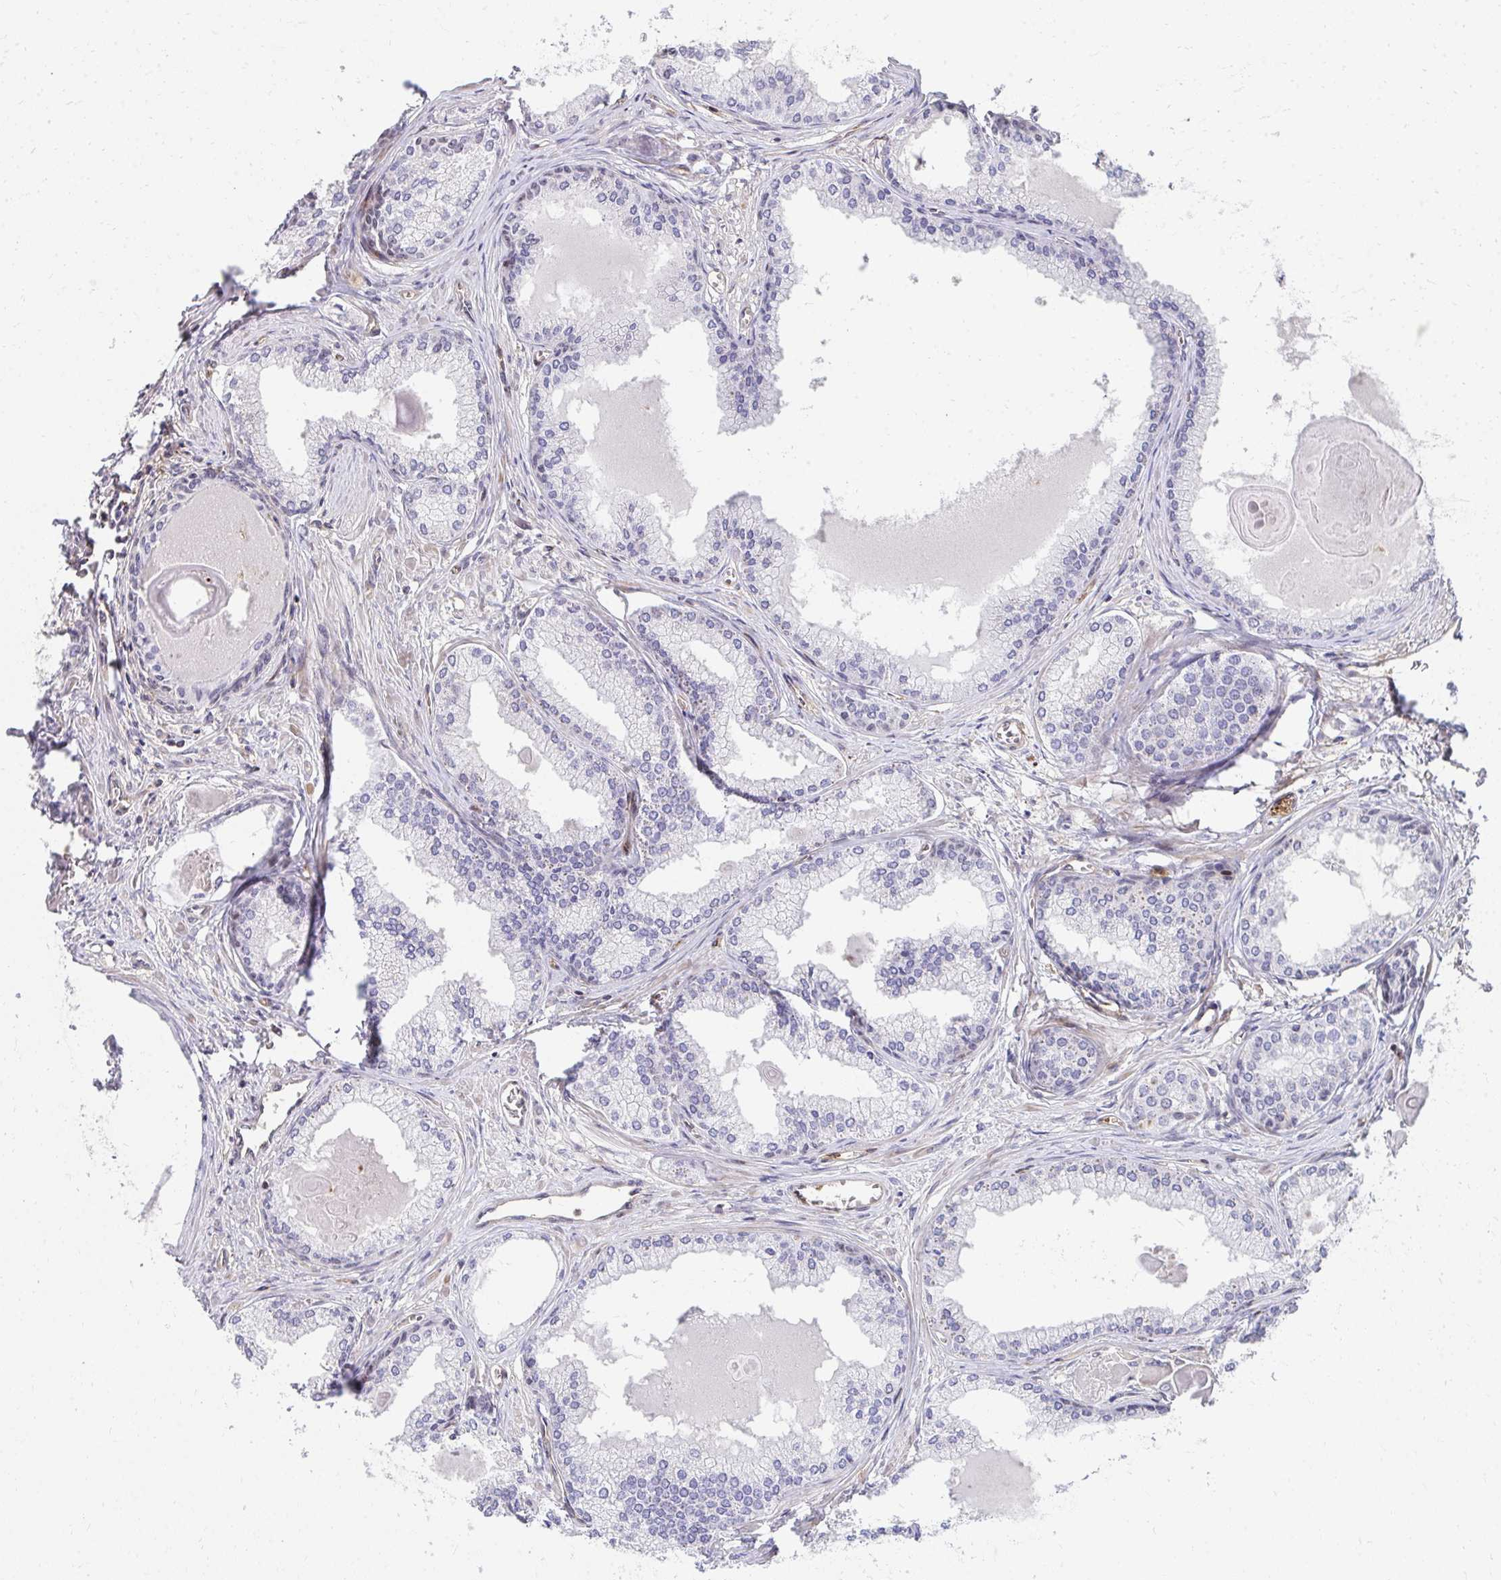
{"staining": {"intensity": "negative", "quantity": "none", "location": "none"}, "tissue": "prostate cancer", "cell_type": "Tumor cells", "image_type": "cancer", "snomed": [{"axis": "morphology", "description": "Adenocarcinoma, High grade"}, {"axis": "topography", "description": "Prostate"}], "caption": "This is an IHC micrograph of prostate adenocarcinoma (high-grade). There is no expression in tumor cells.", "gene": "FOXN3", "patient": {"sex": "male", "age": 68}}